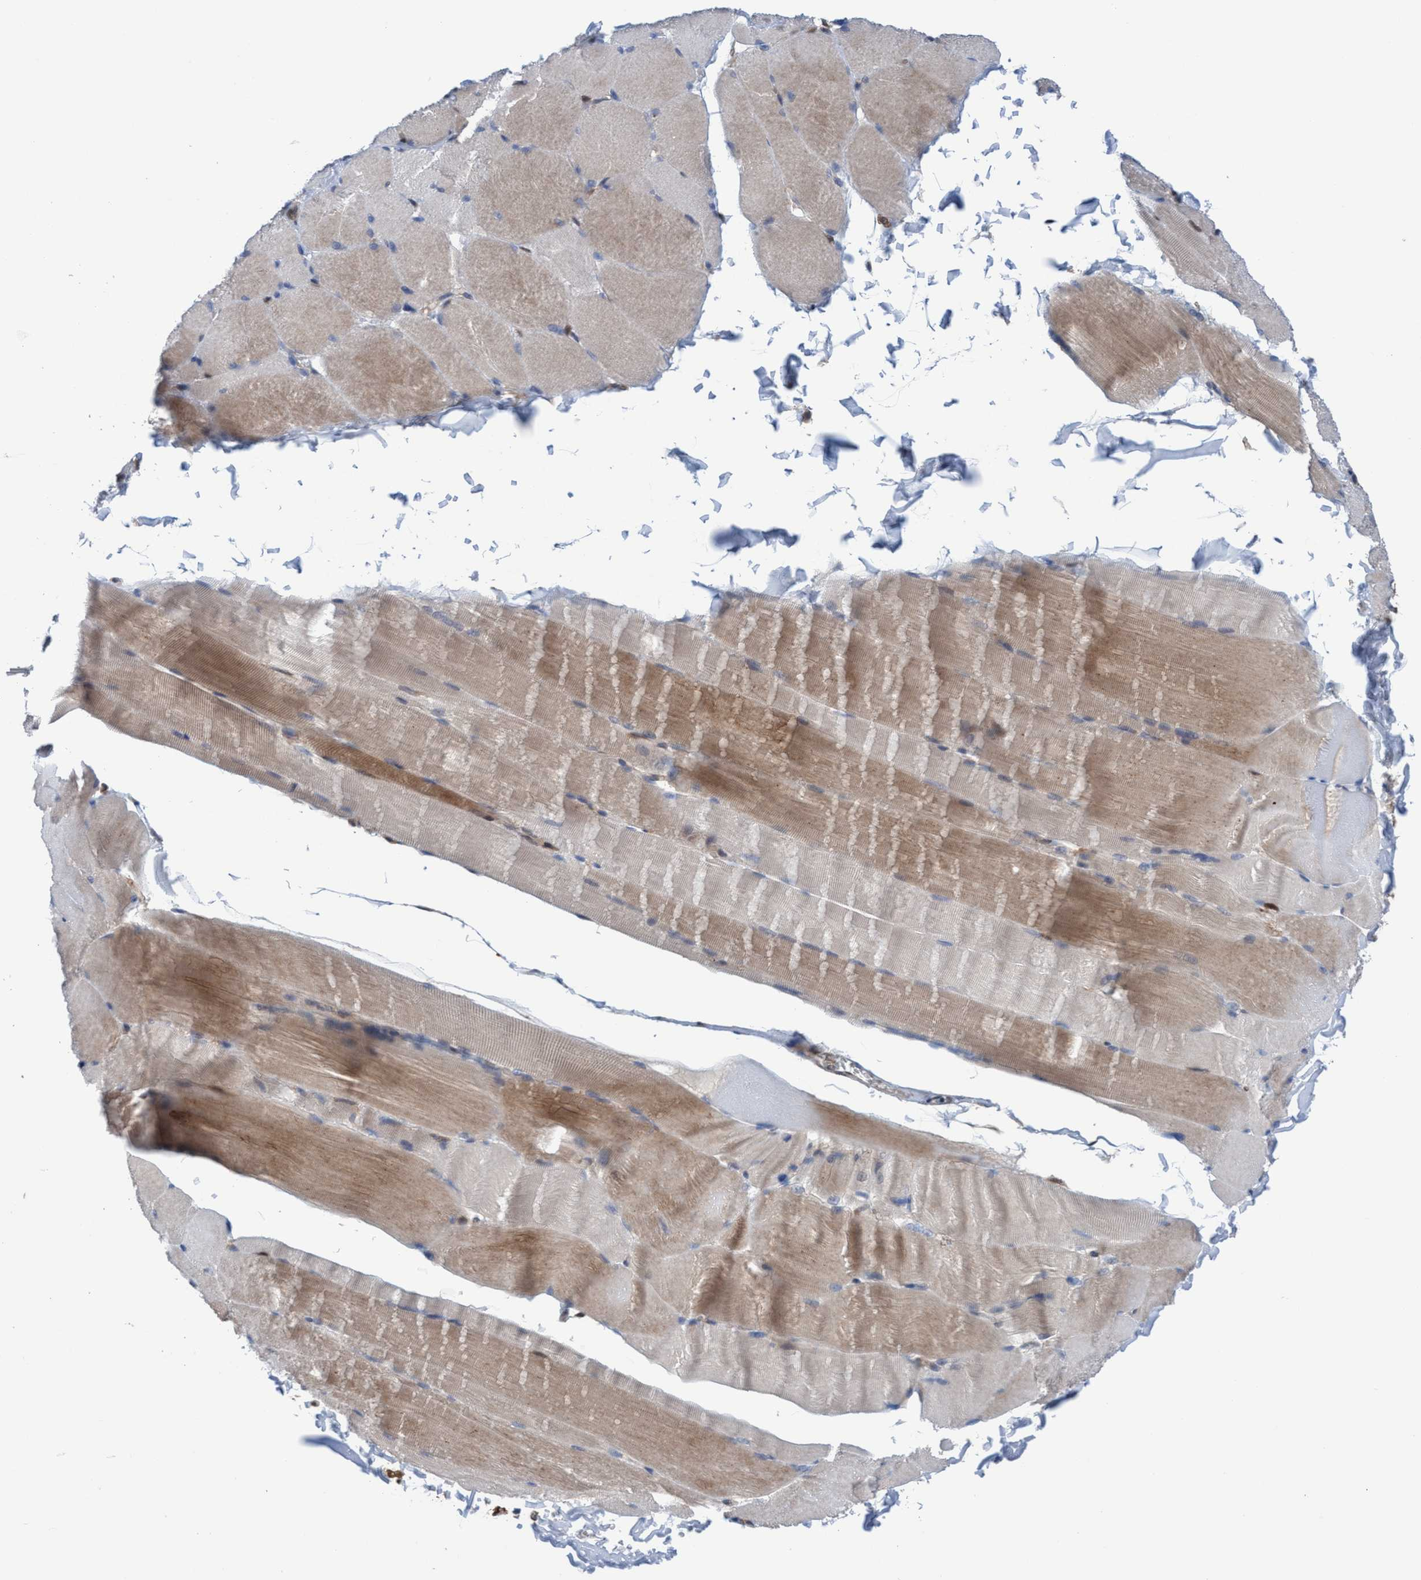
{"staining": {"intensity": "moderate", "quantity": "25%-75%", "location": "cytoplasmic/membranous"}, "tissue": "skeletal muscle", "cell_type": "Myocytes", "image_type": "normal", "snomed": [{"axis": "morphology", "description": "Normal tissue, NOS"}, {"axis": "topography", "description": "Skin"}, {"axis": "topography", "description": "Skeletal muscle"}], "caption": "This image shows immunohistochemistry (IHC) staining of unremarkable human skeletal muscle, with medium moderate cytoplasmic/membranous expression in about 25%-75% of myocytes.", "gene": "GLOD4", "patient": {"sex": "male", "age": 83}}